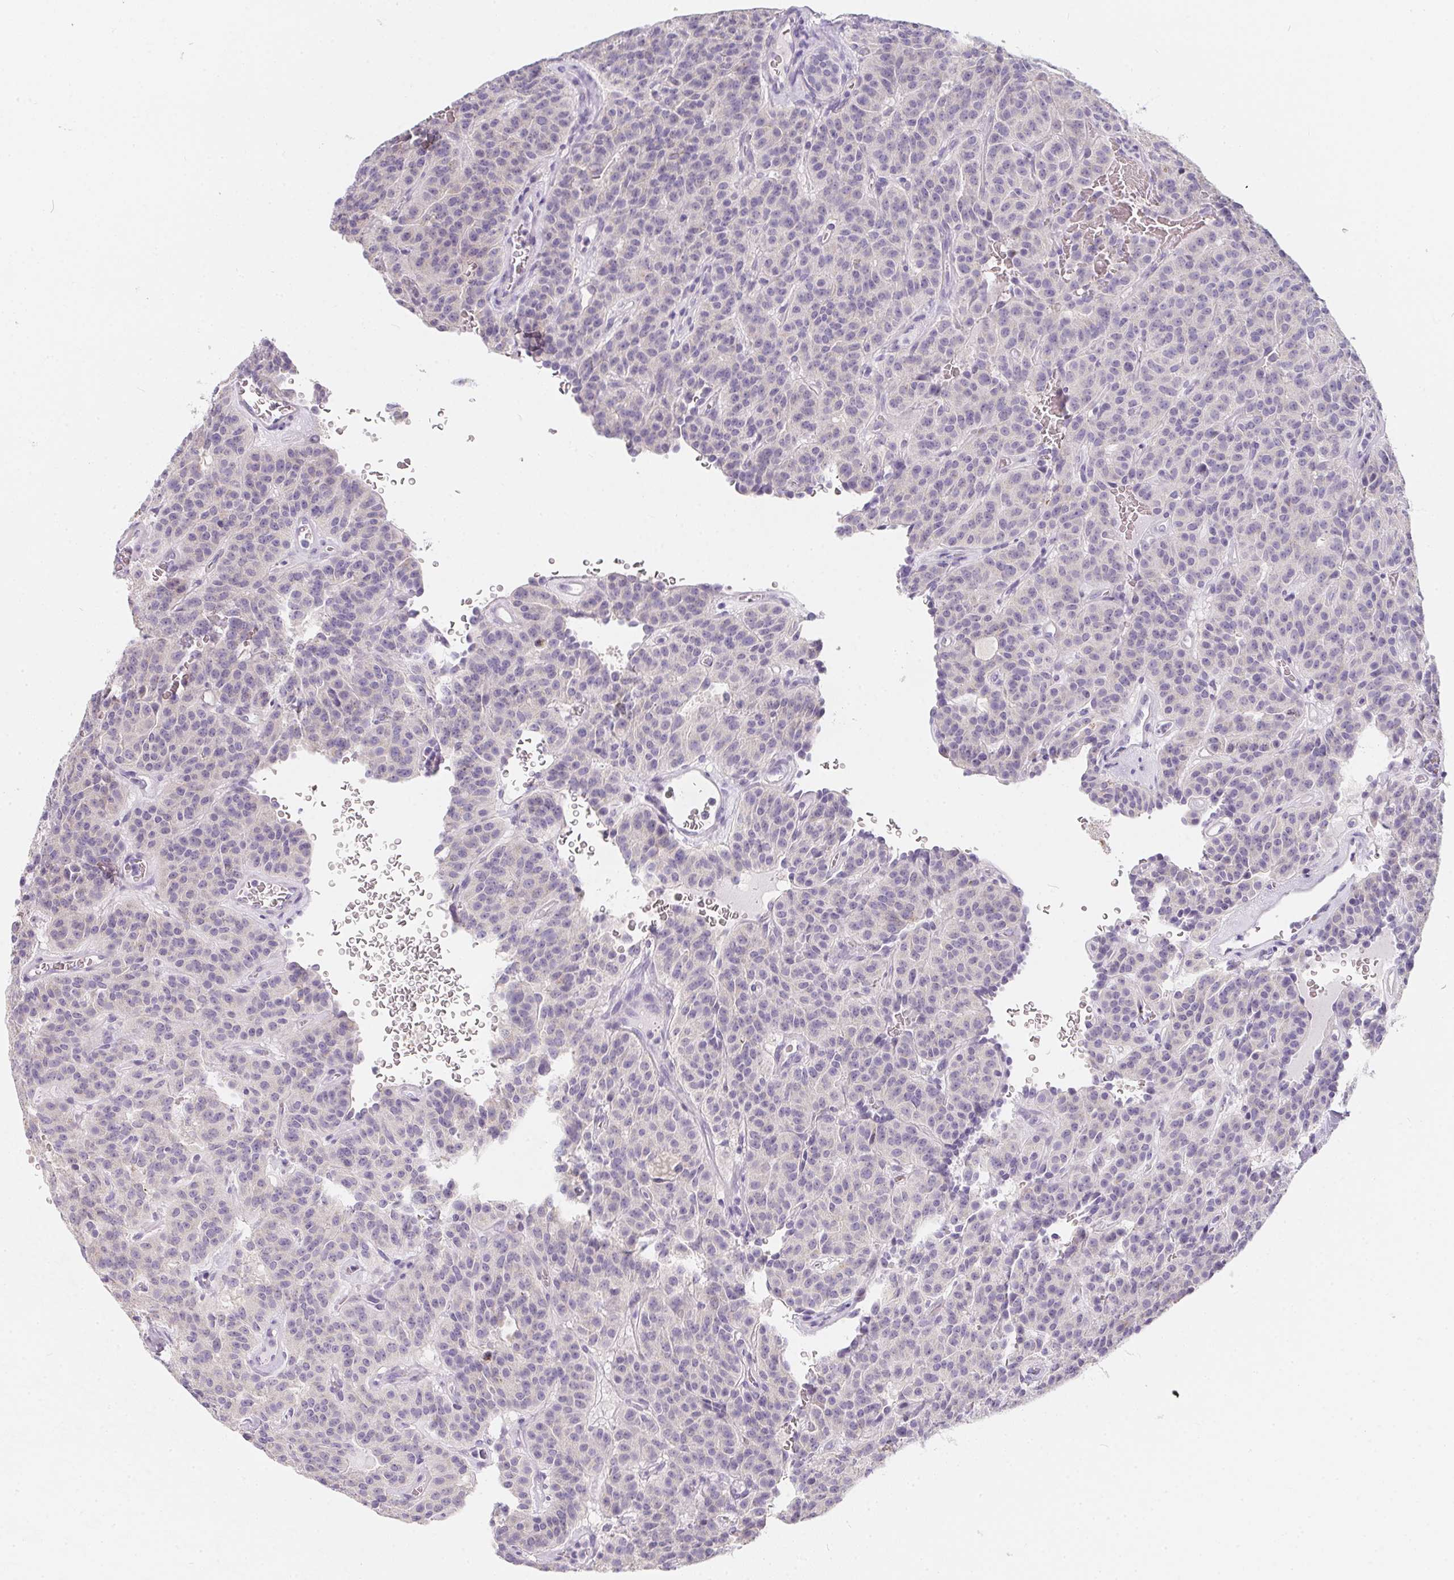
{"staining": {"intensity": "negative", "quantity": "none", "location": "none"}, "tissue": "carcinoid", "cell_type": "Tumor cells", "image_type": "cancer", "snomed": [{"axis": "morphology", "description": "Carcinoid, malignant, NOS"}, {"axis": "topography", "description": "Lung"}], "caption": "This is an immunohistochemistry (IHC) micrograph of carcinoid. There is no expression in tumor cells.", "gene": "MAP1A", "patient": {"sex": "female", "age": 61}}